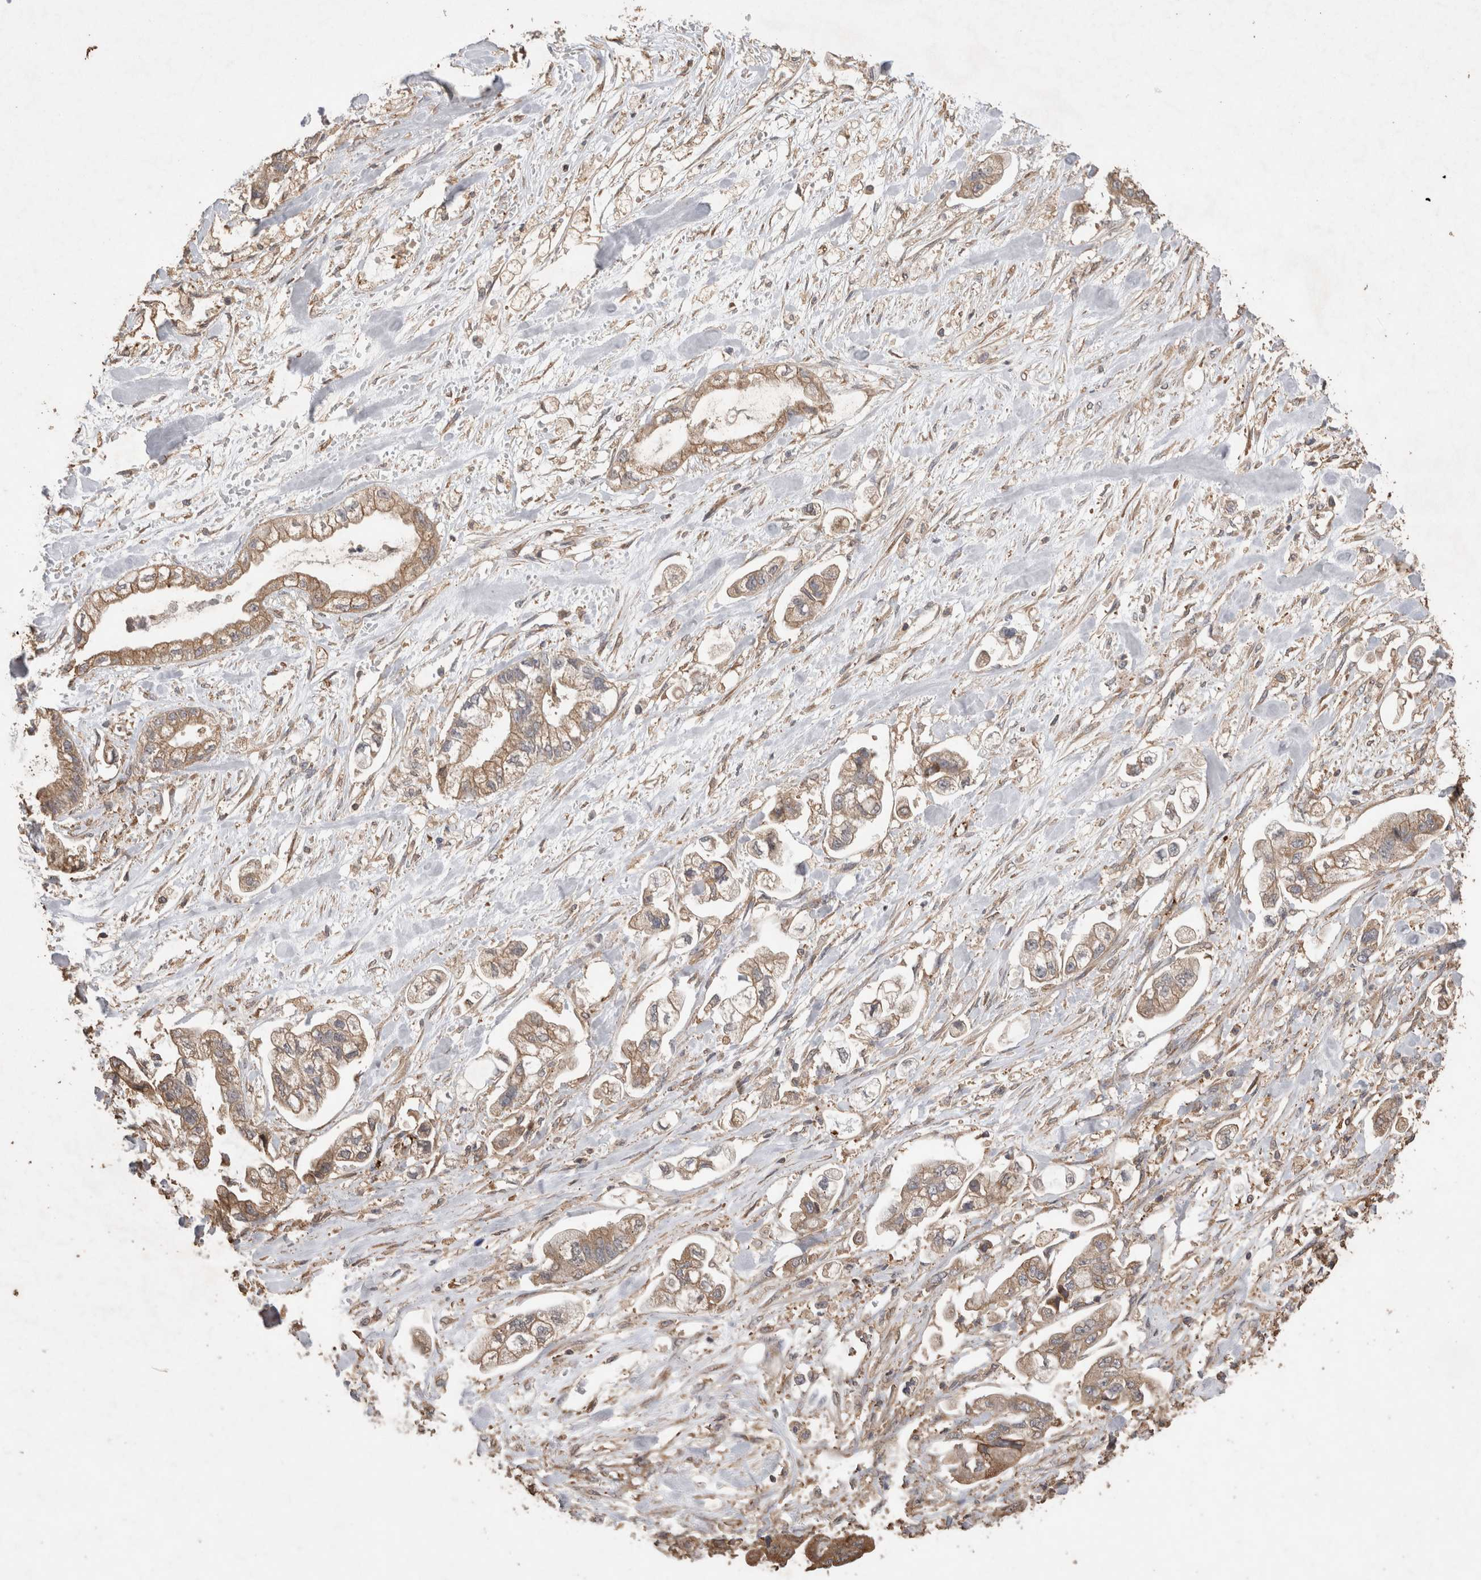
{"staining": {"intensity": "weak", "quantity": ">75%", "location": "cytoplasmic/membranous"}, "tissue": "stomach cancer", "cell_type": "Tumor cells", "image_type": "cancer", "snomed": [{"axis": "morphology", "description": "Normal tissue, NOS"}, {"axis": "morphology", "description": "Adenocarcinoma, NOS"}, {"axis": "topography", "description": "Stomach"}], "caption": "This is an image of IHC staining of stomach adenocarcinoma, which shows weak staining in the cytoplasmic/membranous of tumor cells.", "gene": "SNX31", "patient": {"sex": "male", "age": 62}}